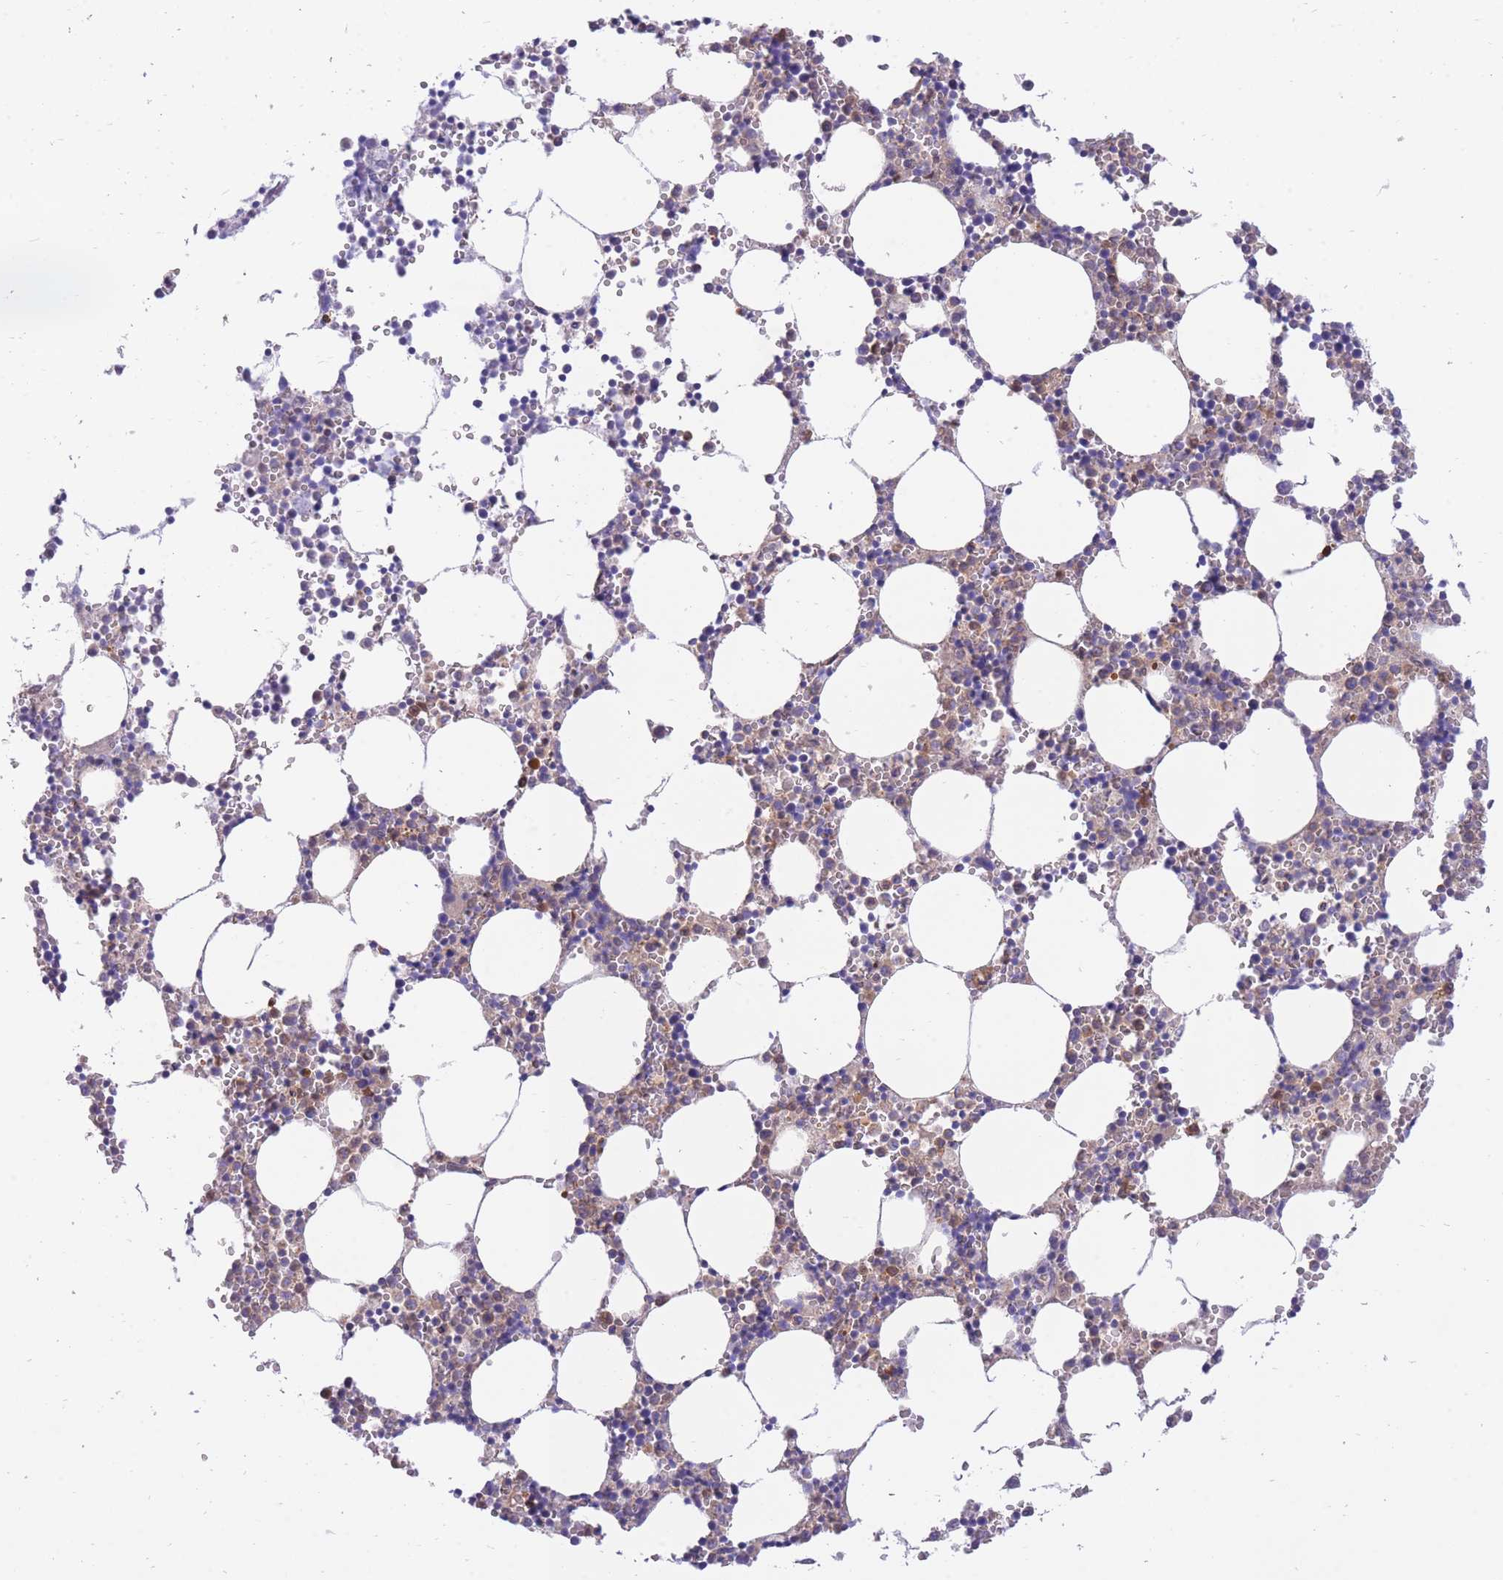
{"staining": {"intensity": "moderate", "quantity": "<25%", "location": "cytoplasmic/membranous"}, "tissue": "bone marrow", "cell_type": "Hematopoietic cells", "image_type": "normal", "snomed": [{"axis": "morphology", "description": "Normal tissue, NOS"}, {"axis": "topography", "description": "Bone marrow"}], "caption": "Immunohistochemical staining of normal bone marrow displays <25% levels of moderate cytoplasmic/membranous protein expression in approximately <25% of hematopoietic cells.", "gene": "NAMPT", "patient": {"sex": "female", "age": 64}}